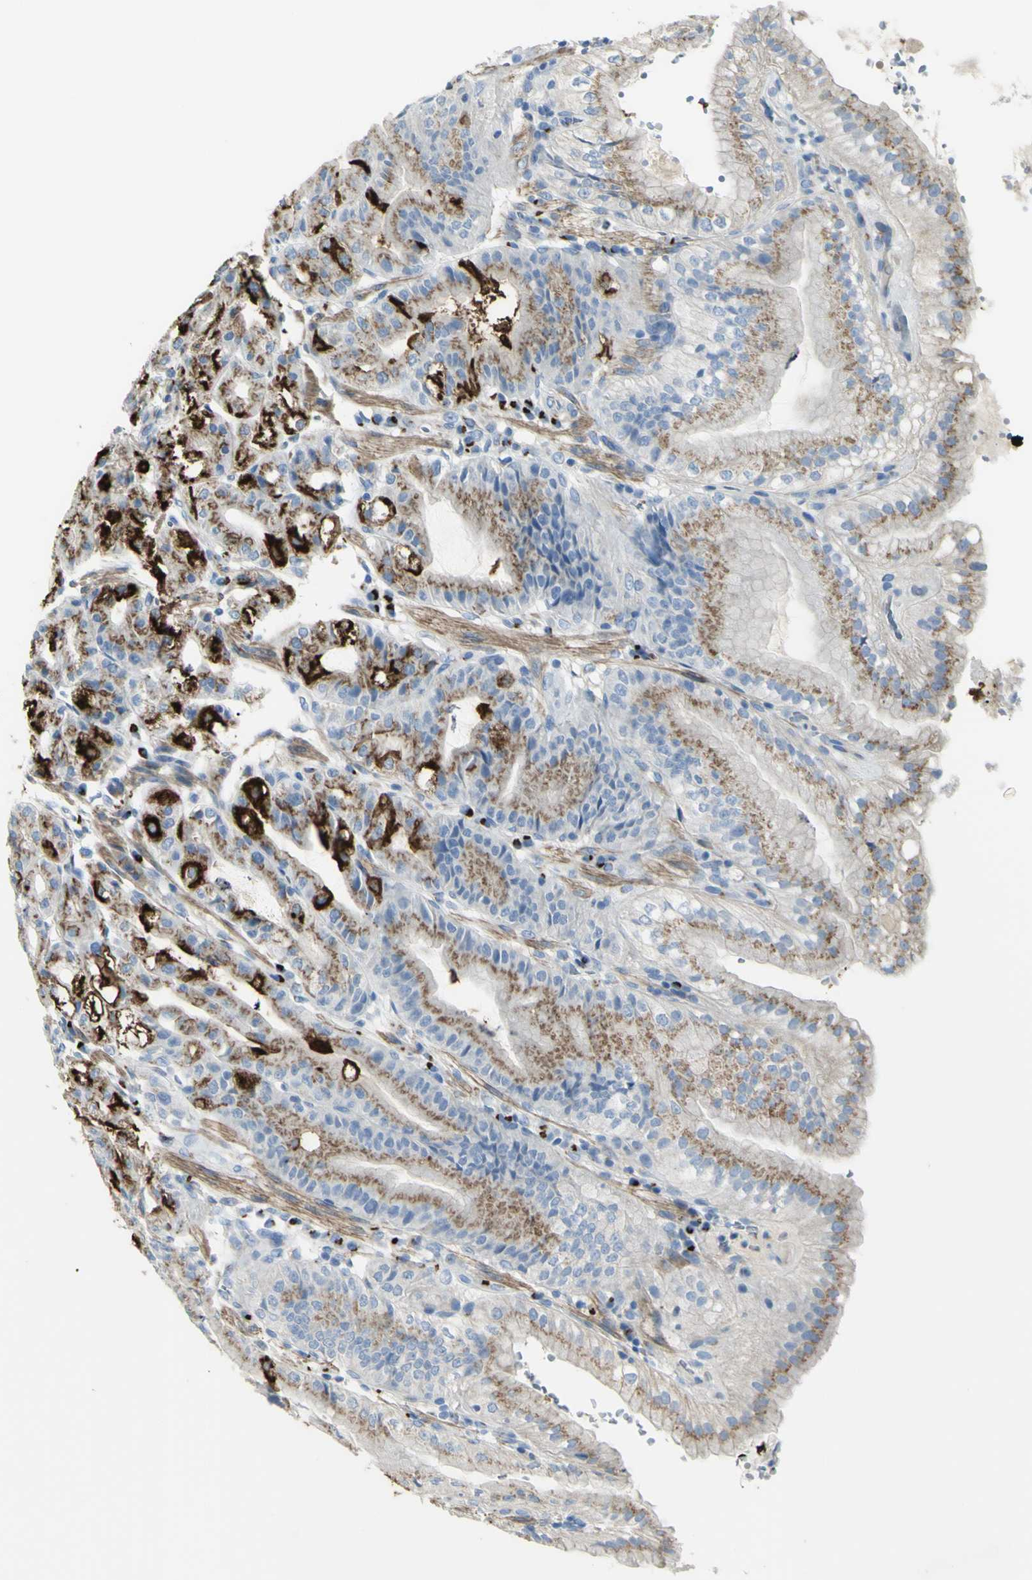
{"staining": {"intensity": "strong", "quantity": "25%-75%", "location": "cytoplasmic/membranous"}, "tissue": "stomach", "cell_type": "Glandular cells", "image_type": "normal", "snomed": [{"axis": "morphology", "description": "Normal tissue, NOS"}, {"axis": "topography", "description": "Stomach, lower"}], "caption": "Immunohistochemistry (DAB (3,3'-diaminobenzidine)) staining of benign human stomach exhibits strong cytoplasmic/membranous protein positivity in approximately 25%-75% of glandular cells. Ihc stains the protein in brown and the nuclei are stained blue.", "gene": "B4GALT3", "patient": {"sex": "male", "age": 71}}